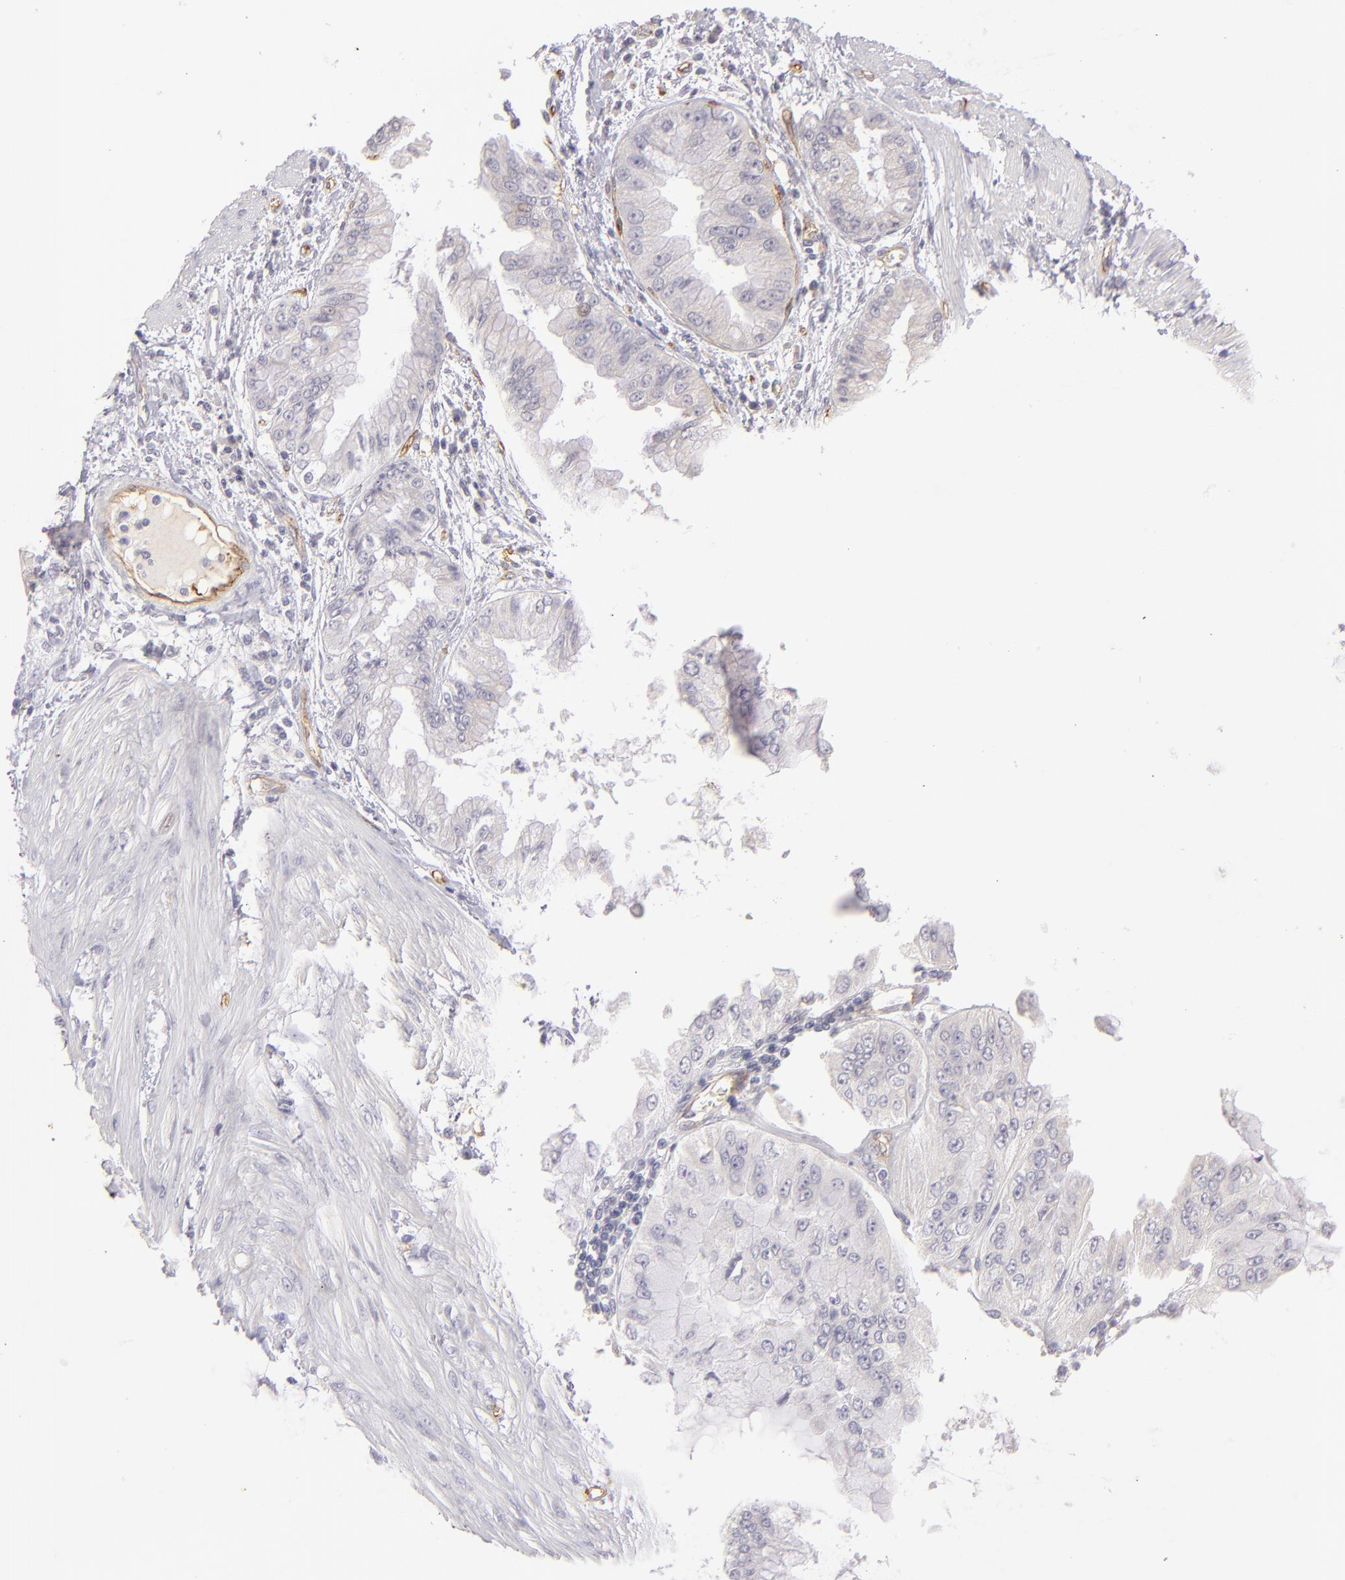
{"staining": {"intensity": "negative", "quantity": "none", "location": "none"}, "tissue": "liver cancer", "cell_type": "Tumor cells", "image_type": "cancer", "snomed": [{"axis": "morphology", "description": "Cholangiocarcinoma"}, {"axis": "topography", "description": "Liver"}], "caption": "A high-resolution micrograph shows immunohistochemistry staining of cholangiocarcinoma (liver), which exhibits no significant expression in tumor cells.", "gene": "THBD", "patient": {"sex": "female", "age": 79}}